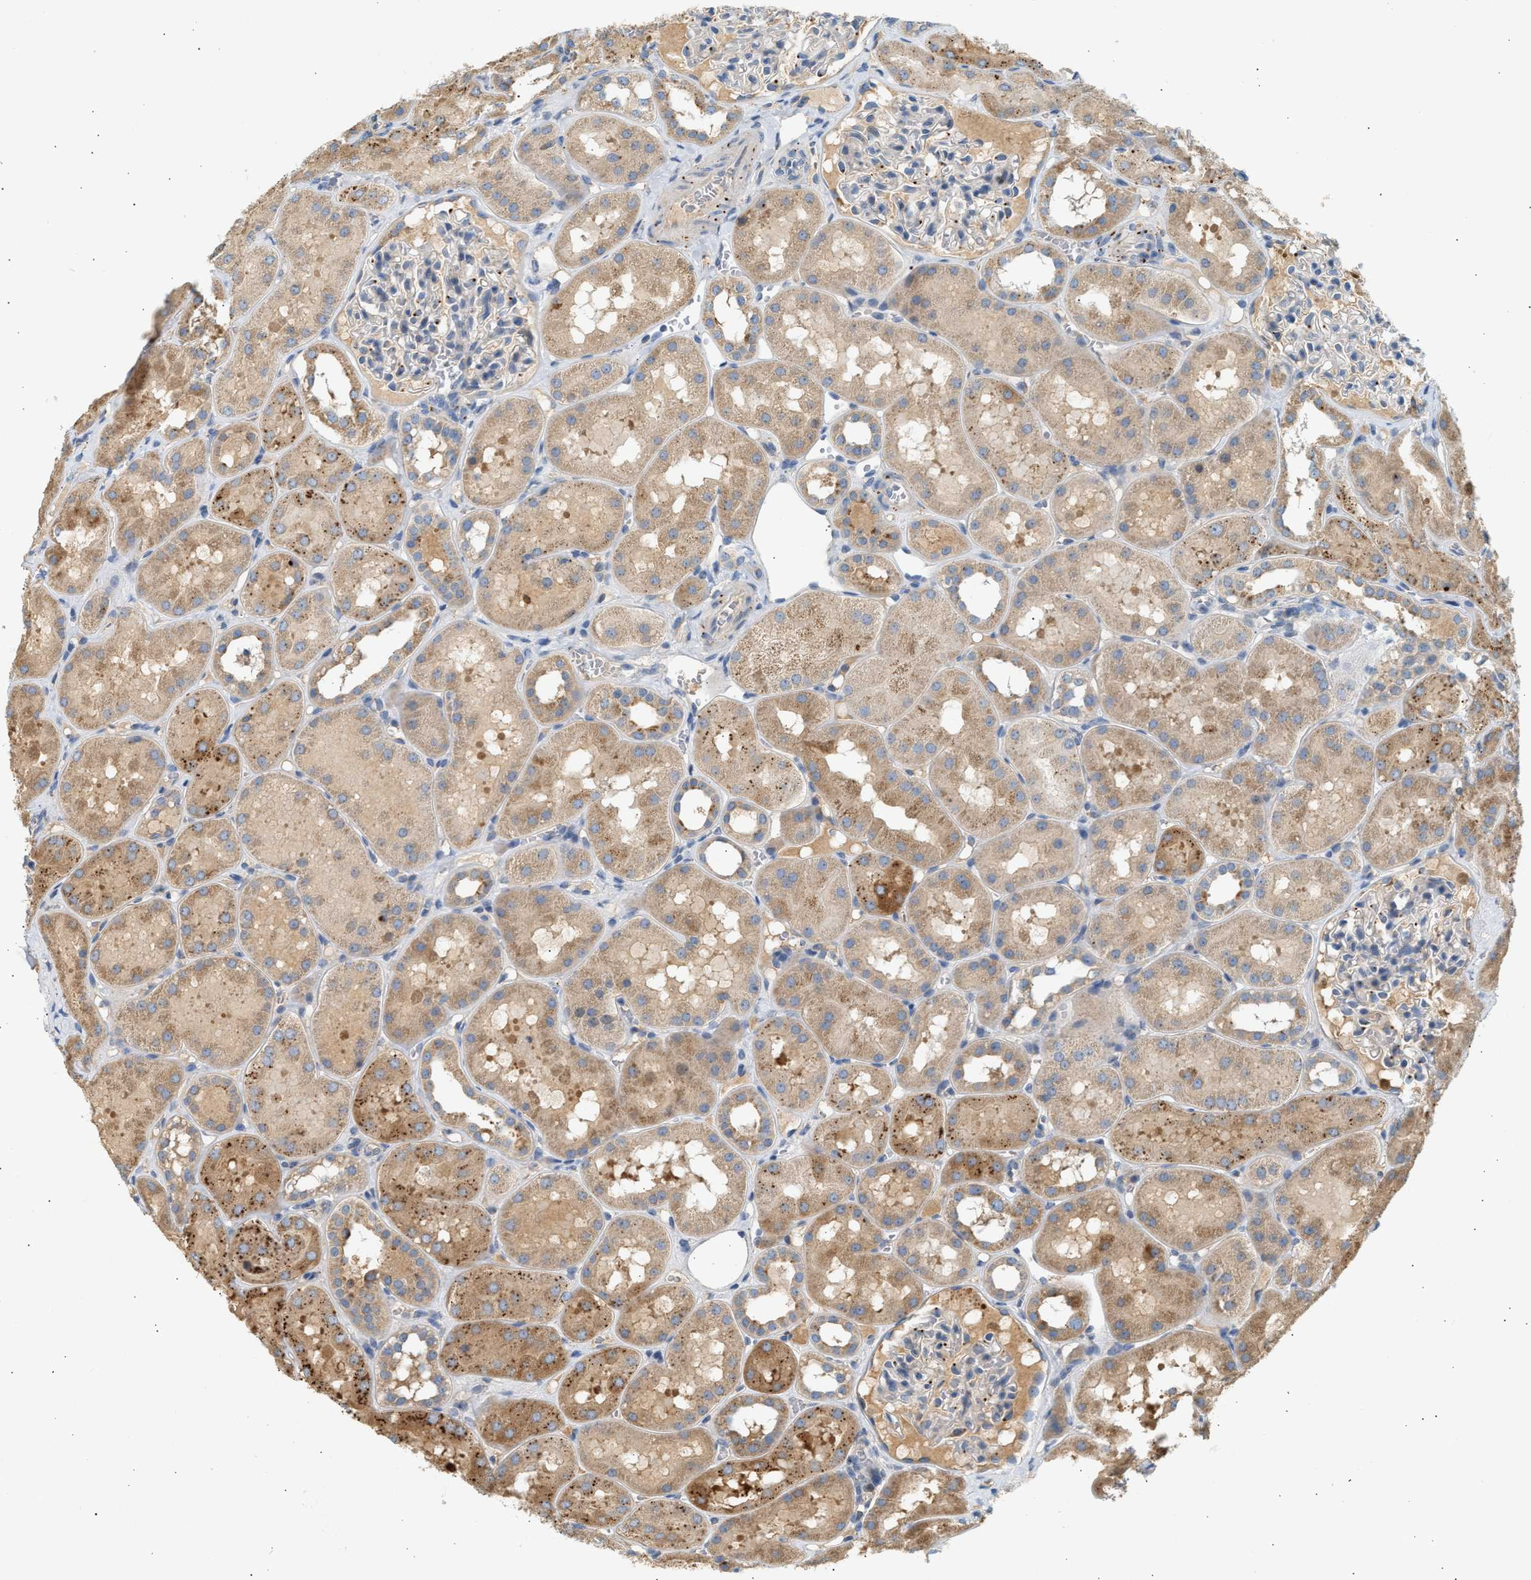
{"staining": {"intensity": "negative", "quantity": "none", "location": "none"}, "tissue": "kidney", "cell_type": "Cells in glomeruli", "image_type": "normal", "snomed": [{"axis": "morphology", "description": "Normal tissue, NOS"}, {"axis": "topography", "description": "Kidney"}, {"axis": "topography", "description": "Urinary bladder"}], "caption": "The photomicrograph reveals no significant expression in cells in glomeruli of kidney.", "gene": "ENTHD1", "patient": {"sex": "male", "age": 16}}